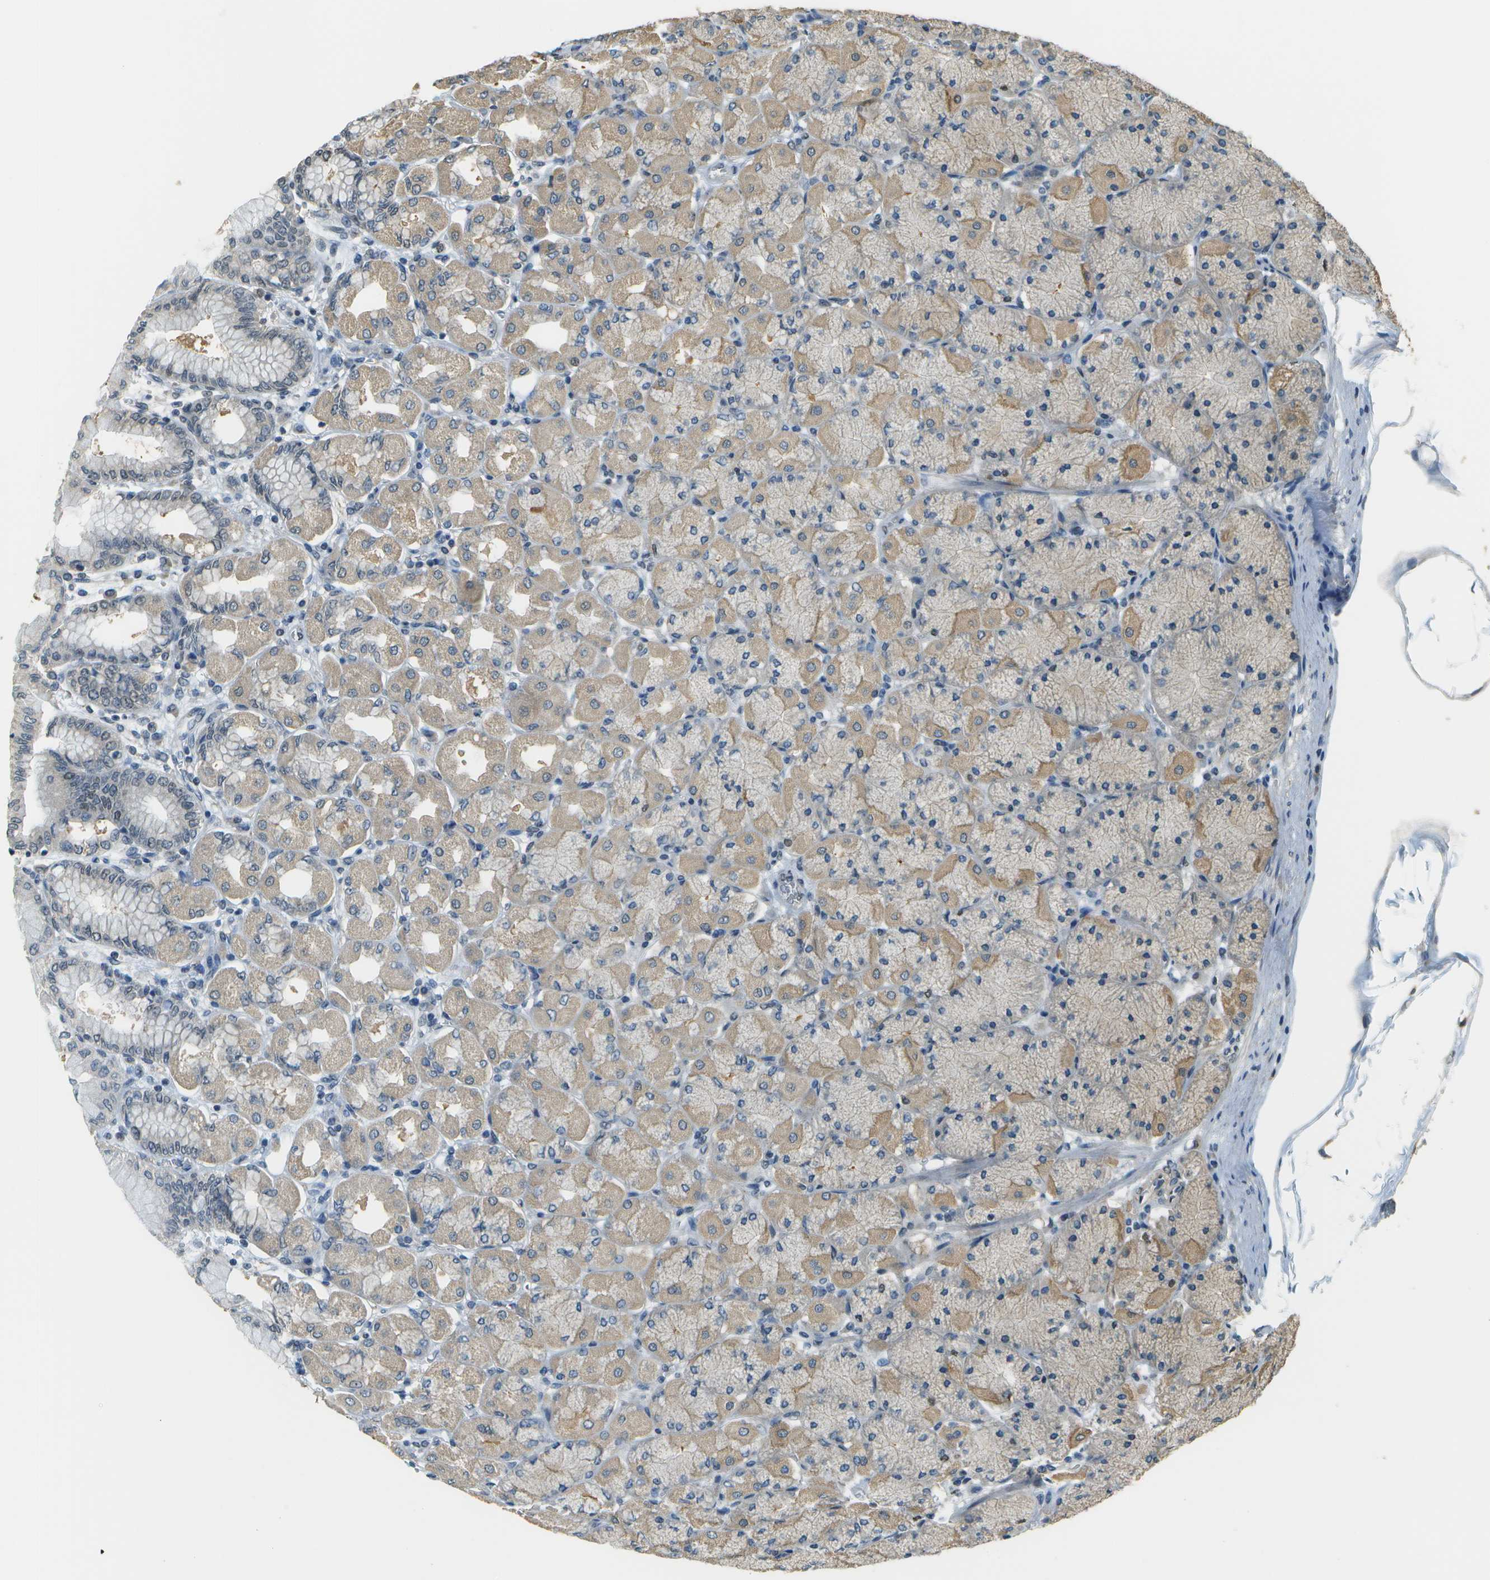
{"staining": {"intensity": "weak", "quantity": ">75%", "location": "cytoplasmic/membranous"}, "tissue": "stomach", "cell_type": "Glandular cells", "image_type": "normal", "snomed": [{"axis": "morphology", "description": "Normal tissue, NOS"}, {"axis": "topography", "description": "Stomach, upper"}], "caption": "High-magnification brightfield microscopy of normal stomach stained with DAB (brown) and counterstained with hematoxylin (blue). glandular cells exhibit weak cytoplasmic/membranous expression is identified in approximately>75% of cells. The protein is shown in brown color, while the nuclei are stained blue.", "gene": "ABL2", "patient": {"sex": "female", "age": 56}}